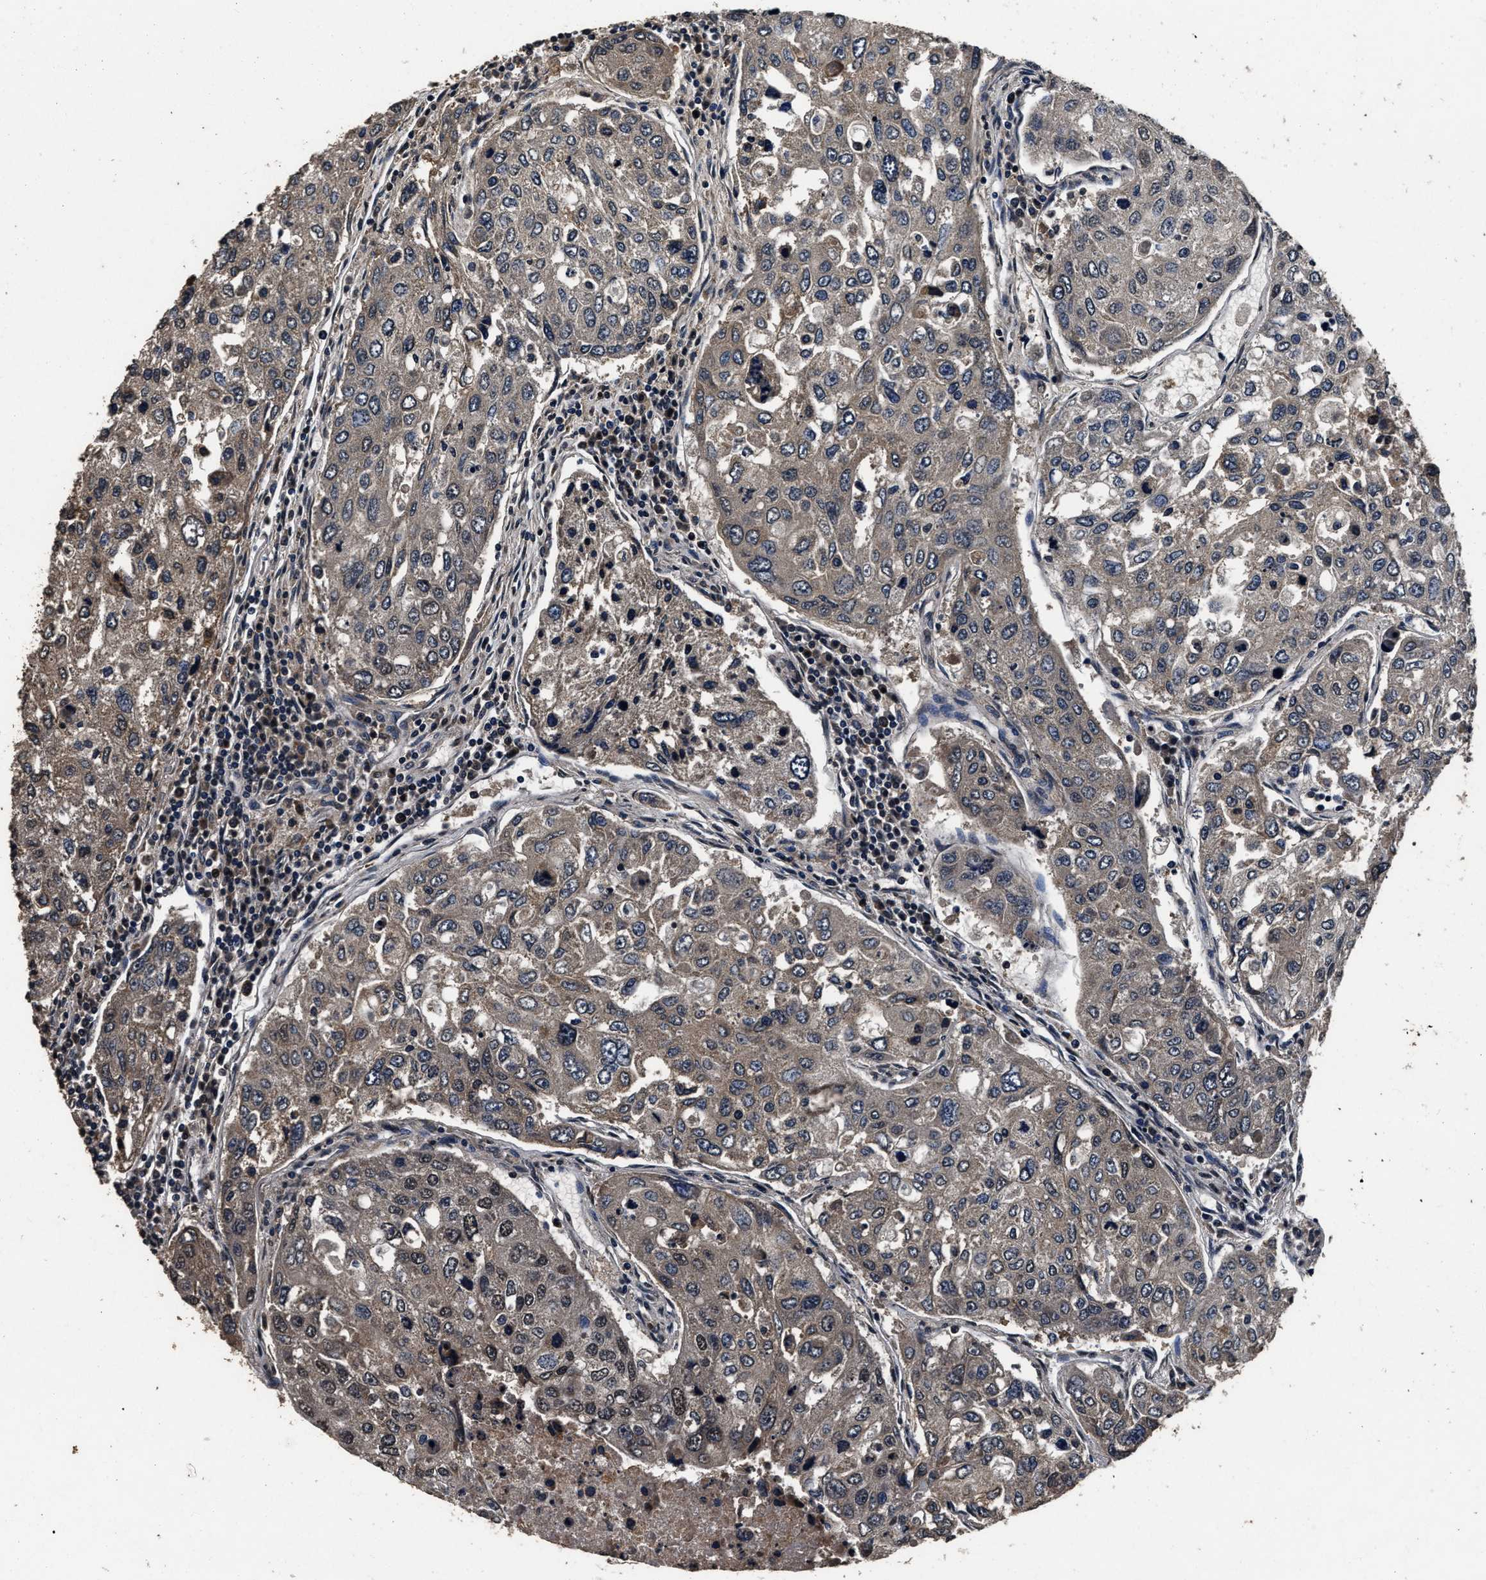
{"staining": {"intensity": "moderate", "quantity": "<25%", "location": "cytoplasmic/membranous,nuclear"}, "tissue": "urothelial cancer", "cell_type": "Tumor cells", "image_type": "cancer", "snomed": [{"axis": "morphology", "description": "Urothelial carcinoma, High grade"}, {"axis": "topography", "description": "Lymph node"}, {"axis": "topography", "description": "Urinary bladder"}], "caption": "Human urothelial carcinoma (high-grade) stained with a brown dye reveals moderate cytoplasmic/membranous and nuclear positive staining in approximately <25% of tumor cells.", "gene": "CSTF1", "patient": {"sex": "male", "age": 51}}